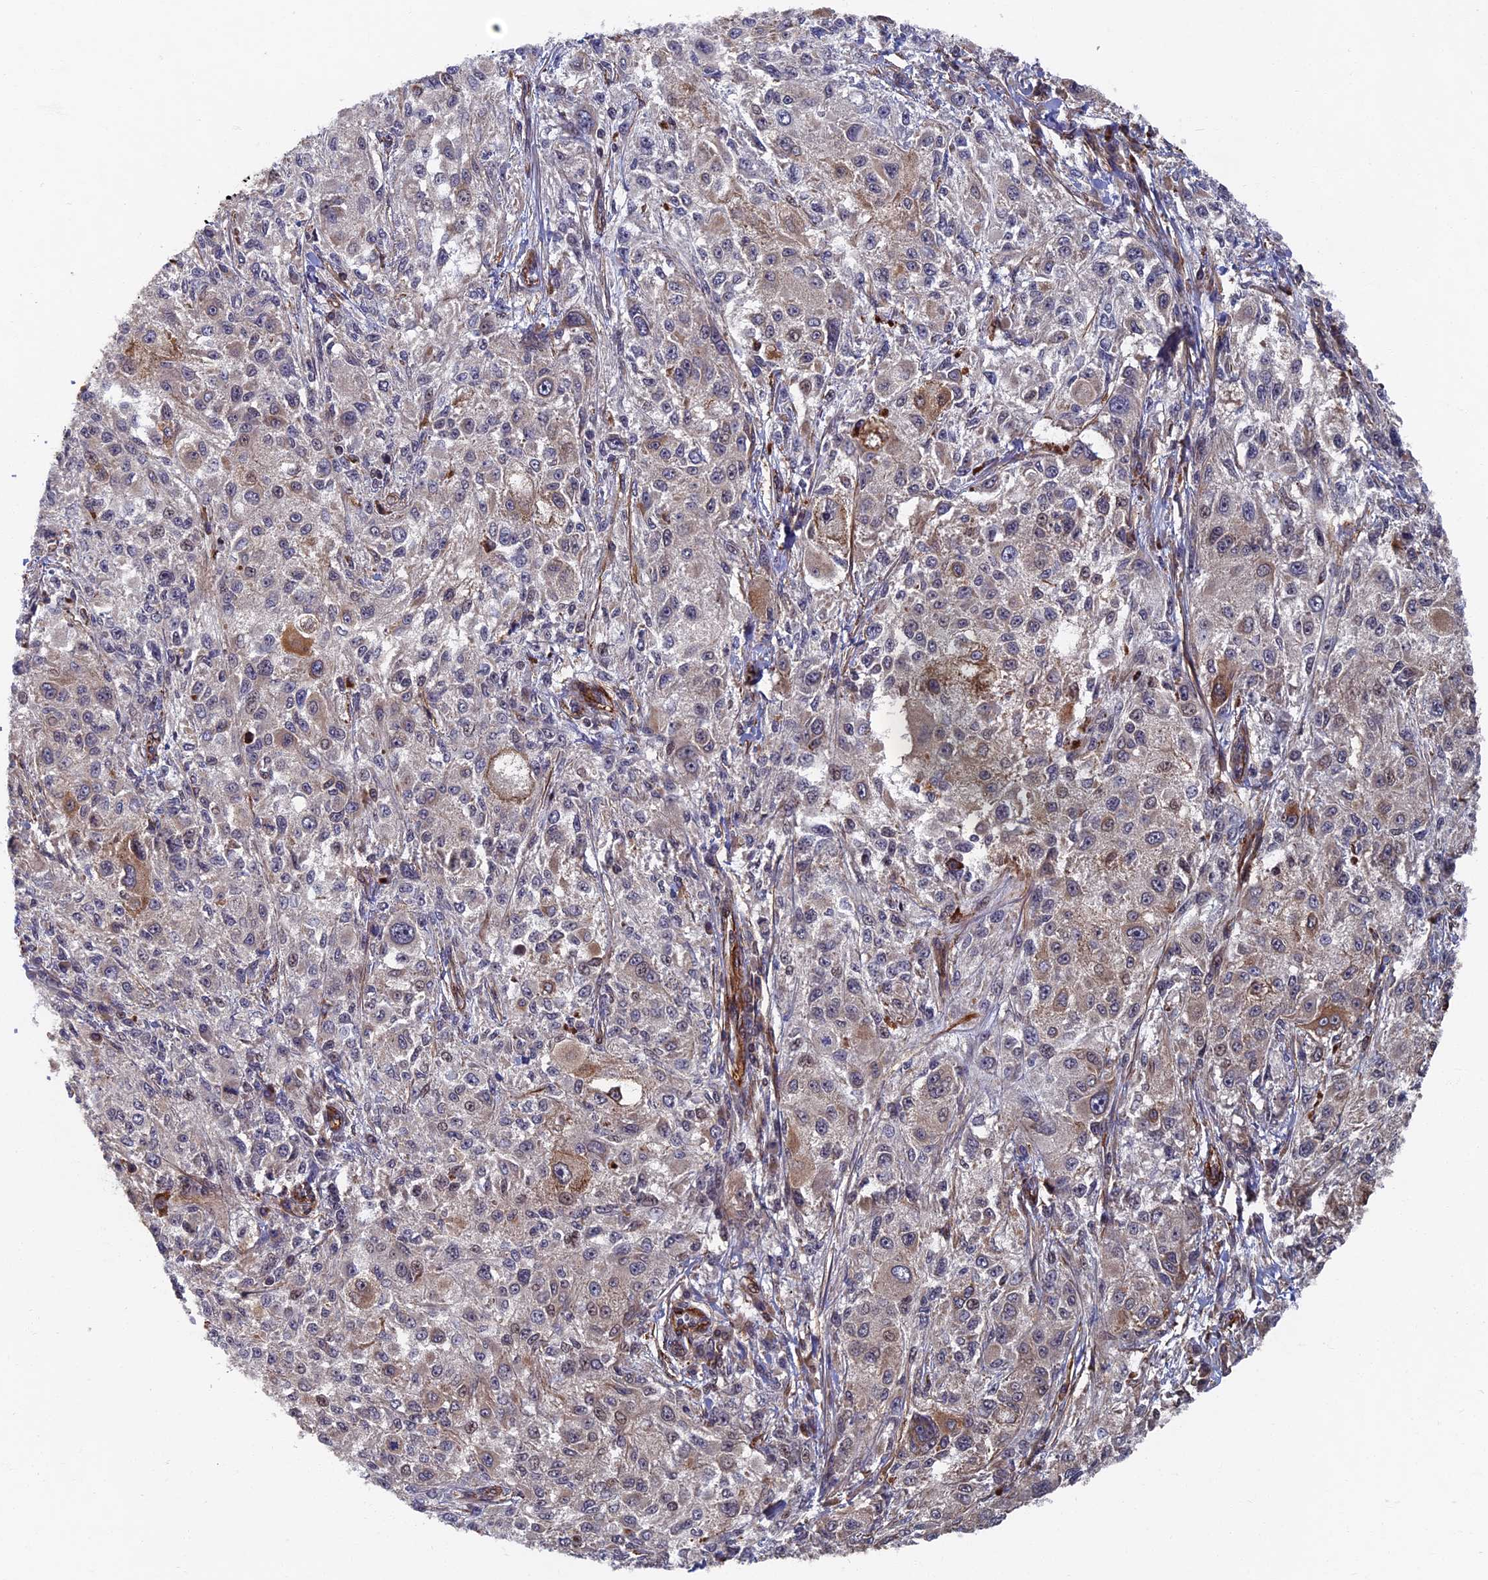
{"staining": {"intensity": "weak", "quantity": "<25%", "location": "cytoplasmic/membranous"}, "tissue": "melanoma", "cell_type": "Tumor cells", "image_type": "cancer", "snomed": [{"axis": "morphology", "description": "Necrosis, NOS"}, {"axis": "morphology", "description": "Malignant melanoma, NOS"}, {"axis": "topography", "description": "Skin"}], "caption": "IHC of malignant melanoma exhibits no expression in tumor cells.", "gene": "CTDP1", "patient": {"sex": "female", "age": 87}}